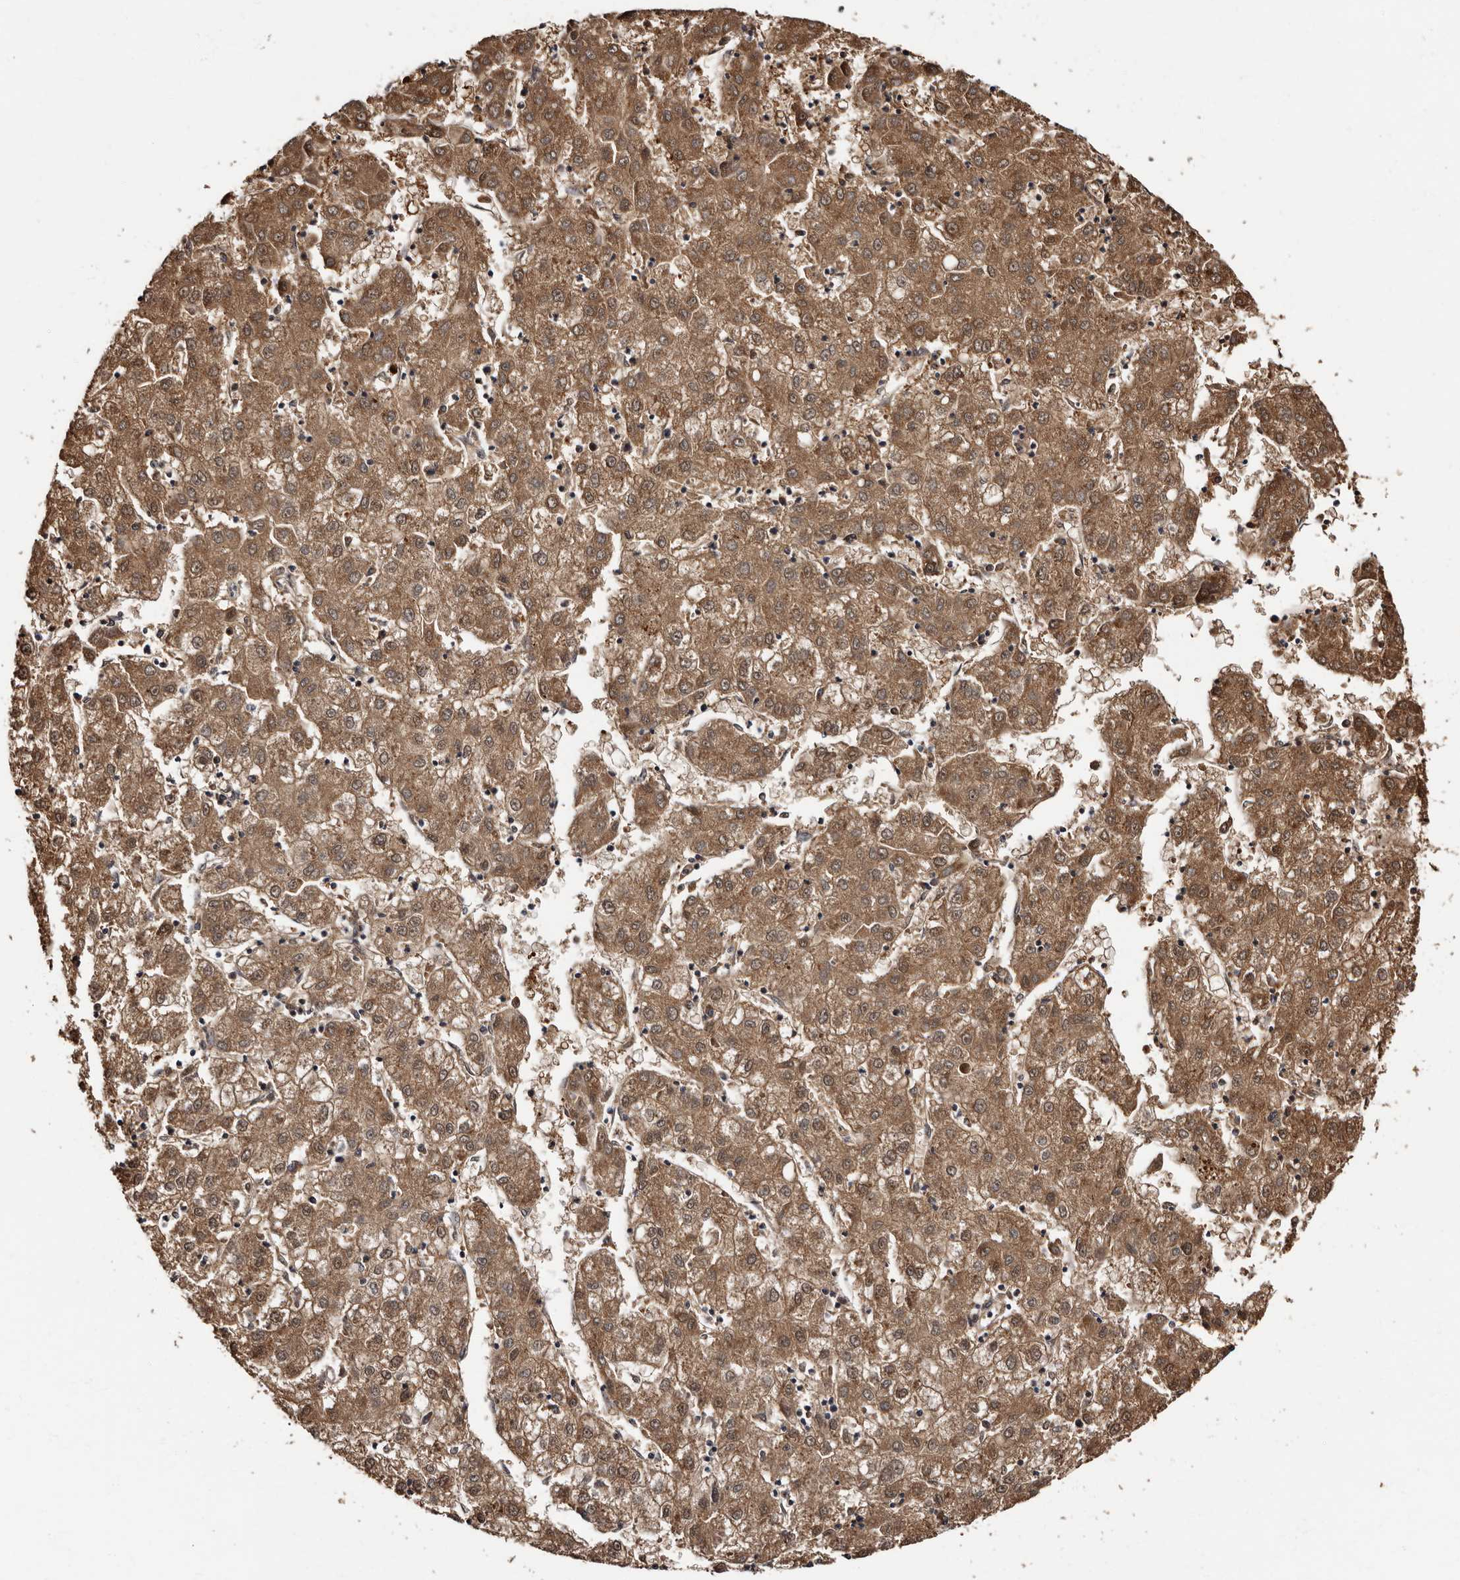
{"staining": {"intensity": "moderate", "quantity": ">75%", "location": "cytoplasmic/membranous,nuclear"}, "tissue": "liver cancer", "cell_type": "Tumor cells", "image_type": "cancer", "snomed": [{"axis": "morphology", "description": "Carcinoma, Hepatocellular, NOS"}, {"axis": "topography", "description": "Liver"}], "caption": "Brown immunohistochemical staining in liver hepatocellular carcinoma demonstrates moderate cytoplasmic/membranous and nuclear staining in approximately >75% of tumor cells.", "gene": "DNPH1", "patient": {"sex": "male", "age": 72}}